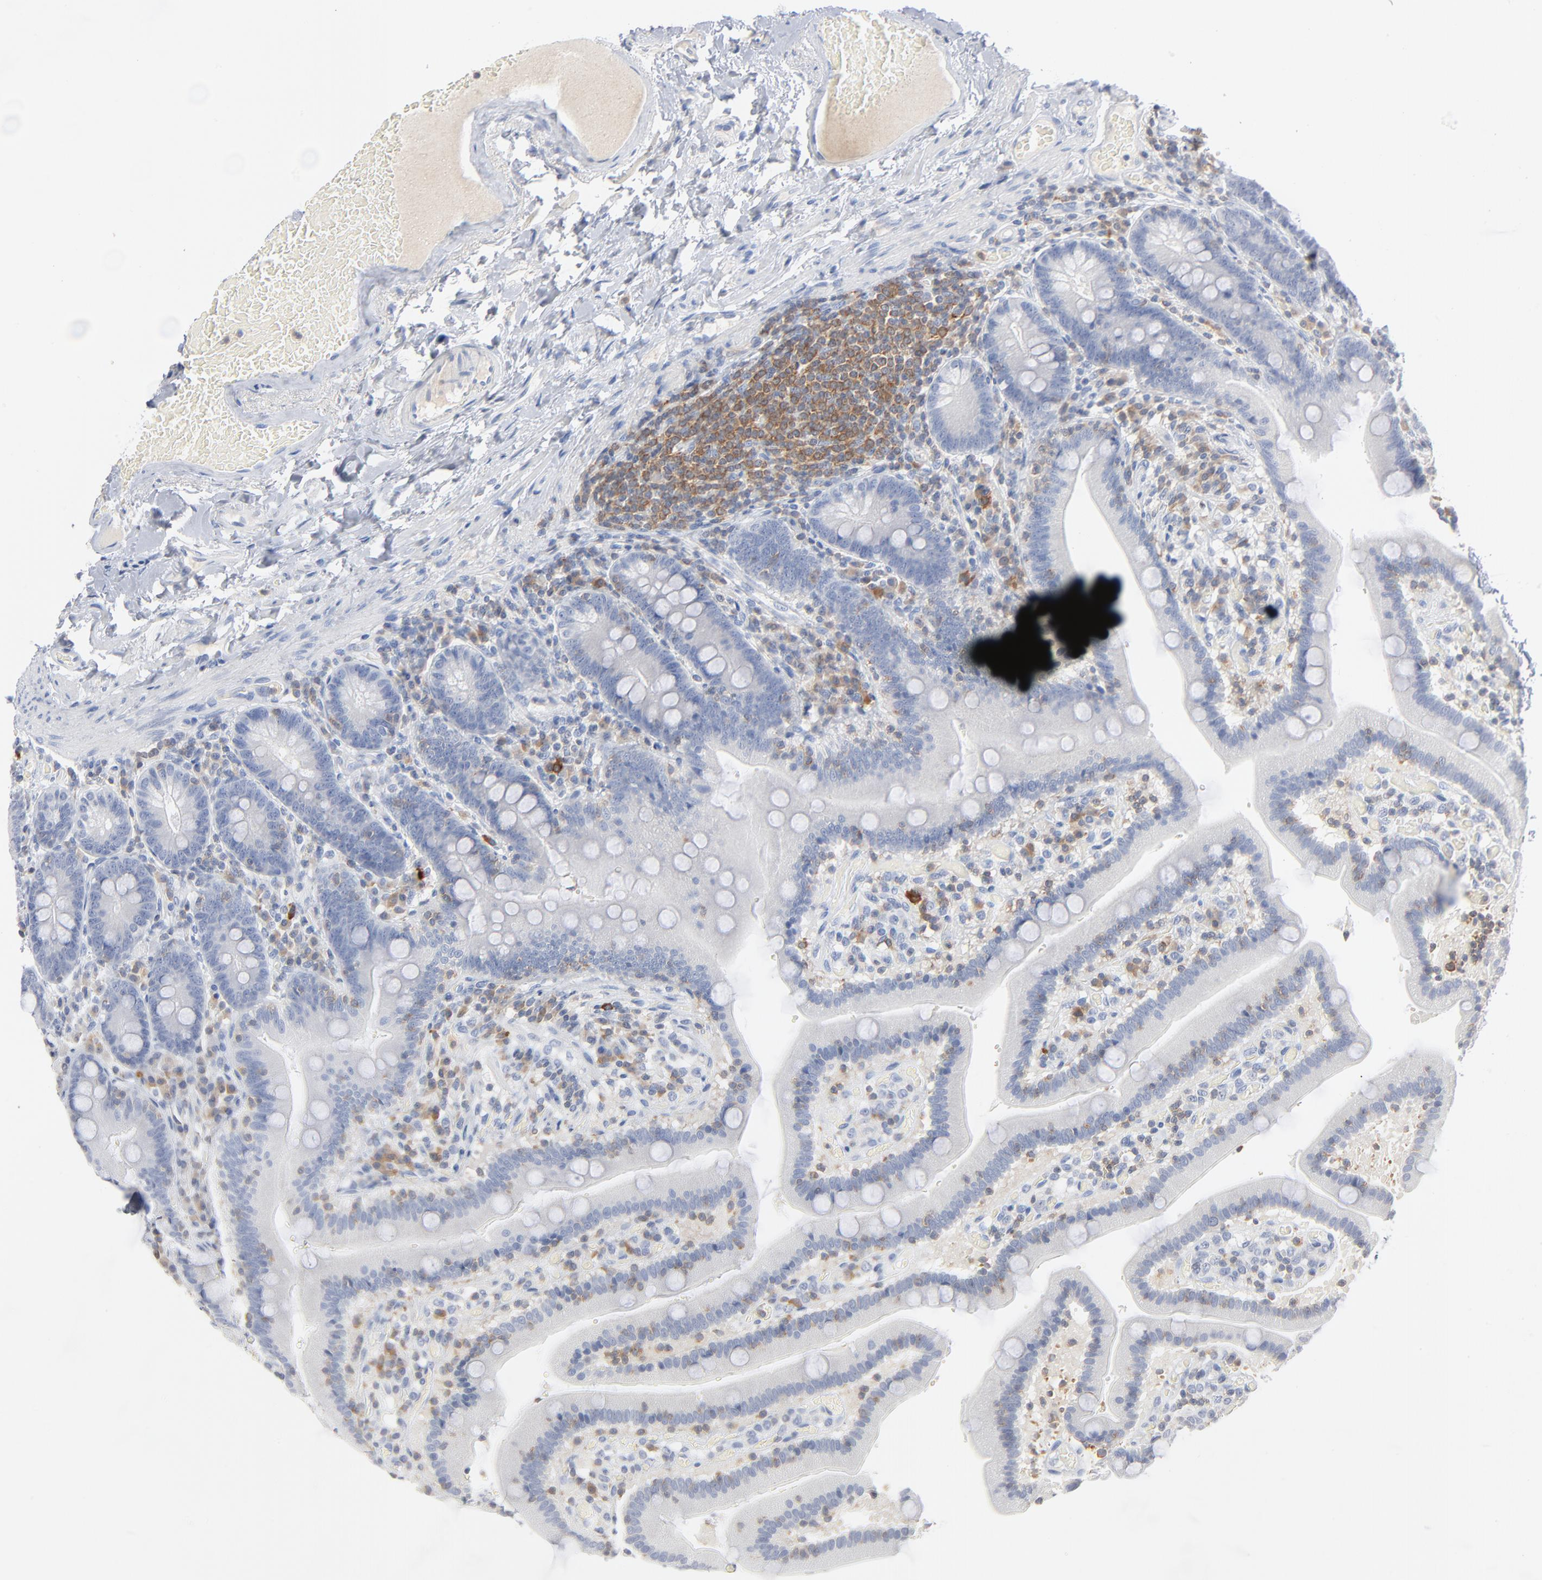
{"staining": {"intensity": "negative", "quantity": "none", "location": "none"}, "tissue": "duodenum", "cell_type": "Glandular cells", "image_type": "normal", "snomed": [{"axis": "morphology", "description": "Normal tissue, NOS"}, {"axis": "topography", "description": "Duodenum"}], "caption": "DAB (3,3'-diaminobenzidine) immunohistochemical staining of benign duodenum exhibits no significant expression in glandular cells.", "gene": "PTK2B", "patient": {"sex": "male", "age": 66}}